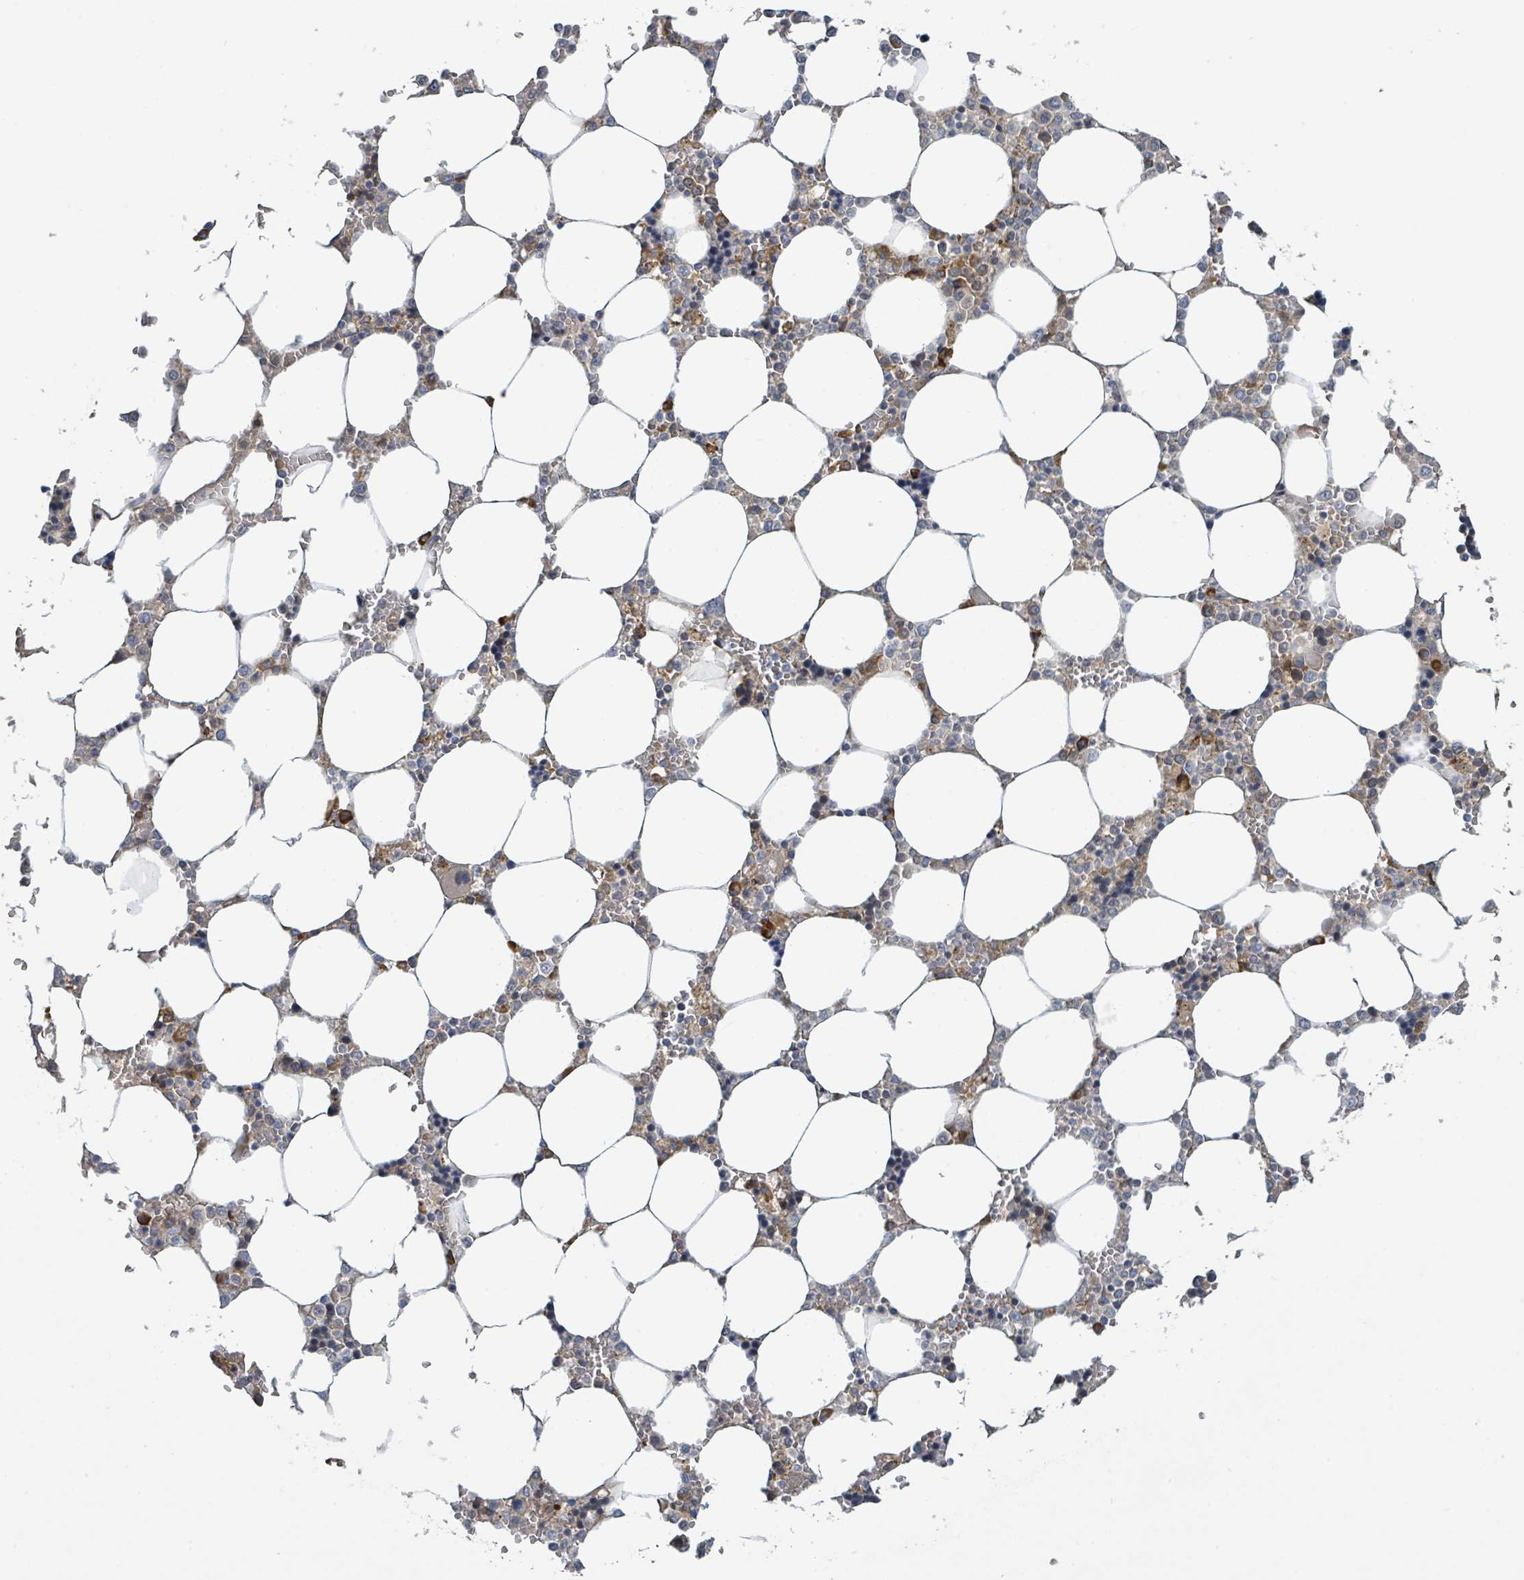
{"staining": {"intensity": "moderate", "quantity": "25%-75%", "location": "cytoplasmic/membranous,nuclear"}, "tissue": "bone marrow", "cell_type": "Hematopoietic cells", "image_type": "normal", "snomed": [{"axis": "morphology", "description": "Normal tissue, NOS"}, {"axis": "topography", "description": "Bone marrow"}], "caption": "This image reveals immunohistochemistry staining of unremarkable human bone marrow, with medium moderate cytoplasmic/membranous,nuclear staining in approximately 25%-75% of hematopoietic cells.", "gene": "CFAP210", "patient": {"sex": "male", "age": 64}}